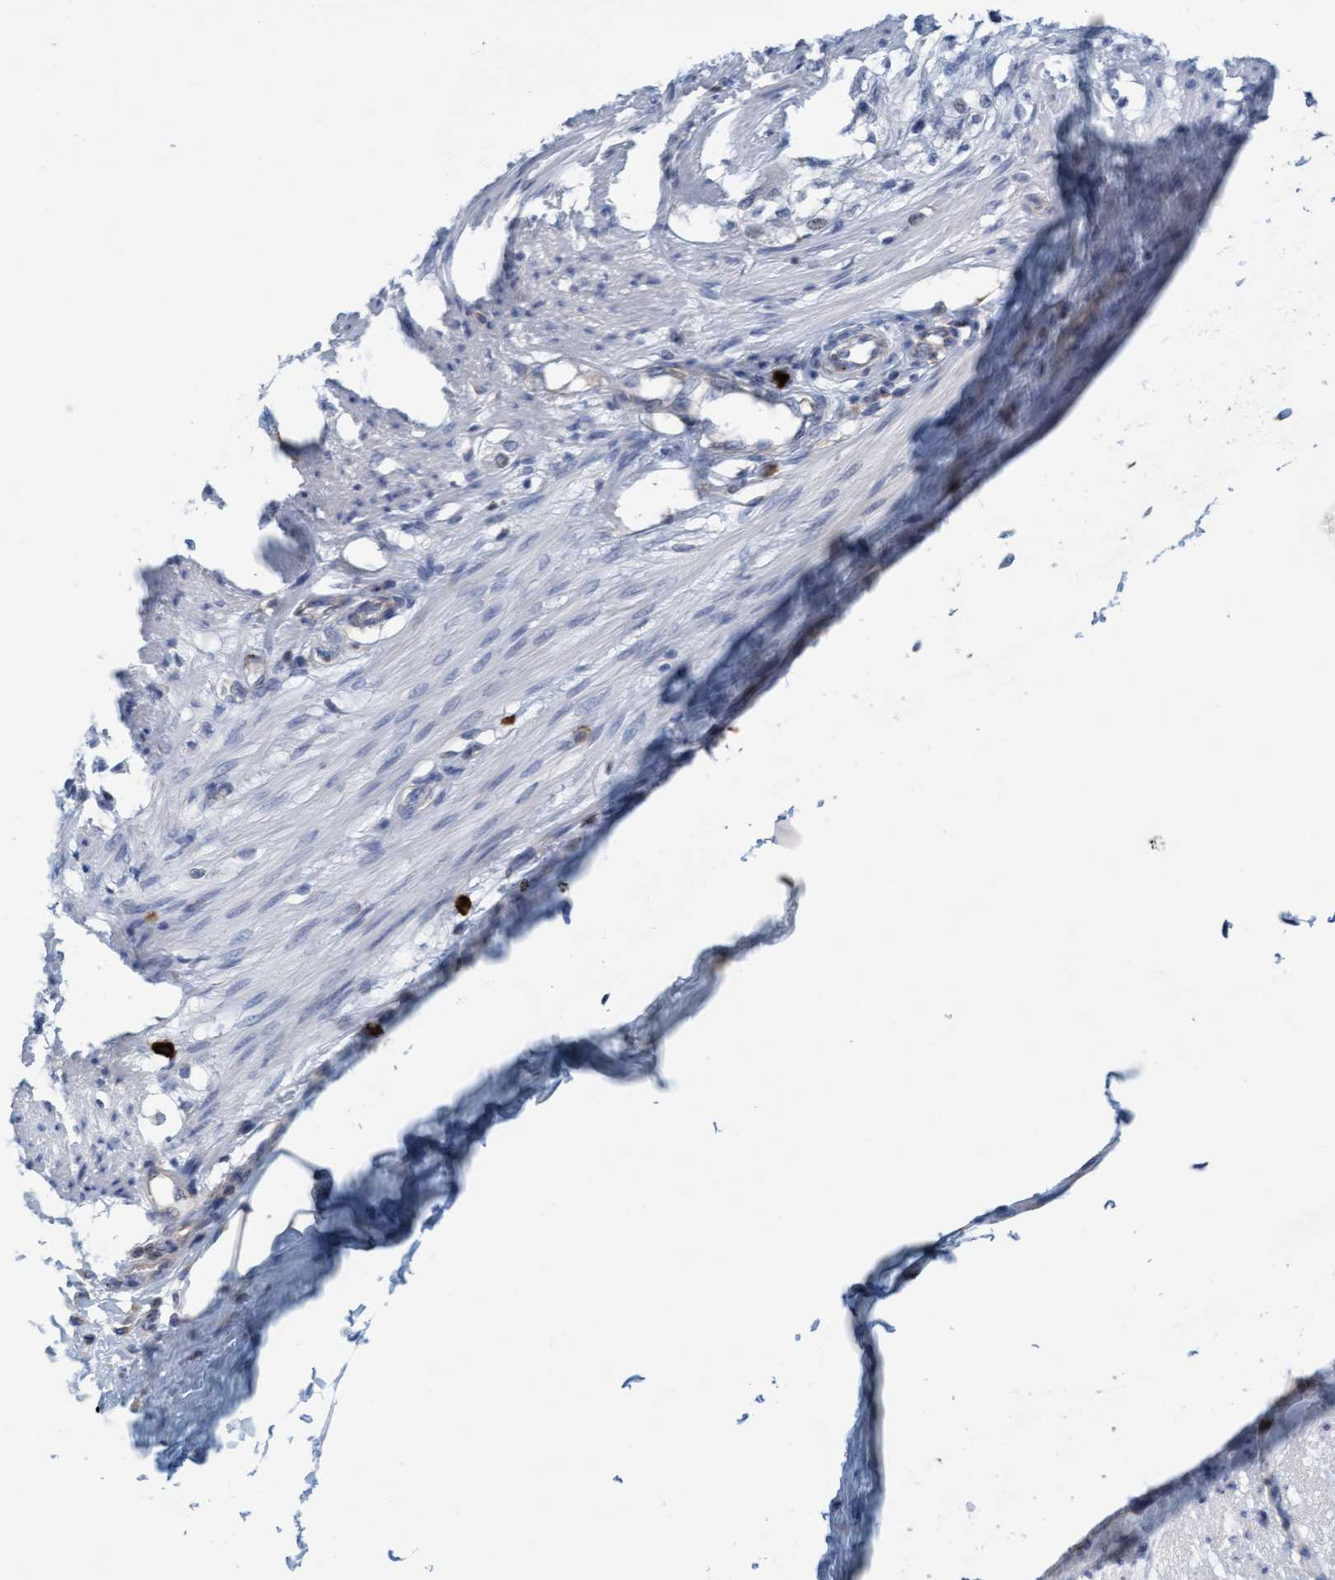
{"staining": {"intensity": "negative", "quantity": "none", "location": "none"}, "tissue": "smooth muscle", "cell_type": "Smooth muscle cells", "image_type": "normal", "snomed": [{"axis": "morphology", "description": "Normal tissue, NOS"}, {"axis": "morphology", "description": "Adenocarcinoma, NOS"}, {"axis": "topography", "description": "Colon"}, {"axis": "topography", "description": "Peripheral nerve tissue"}], "caption": "Smooth muscle cells are negative for brown protein staining in unremarkable smooth muscle. (IHC, brightfield microscopy, high magnification).", "gene": "SIGIRR", "patient": {"sex": "male", "age": 14}}